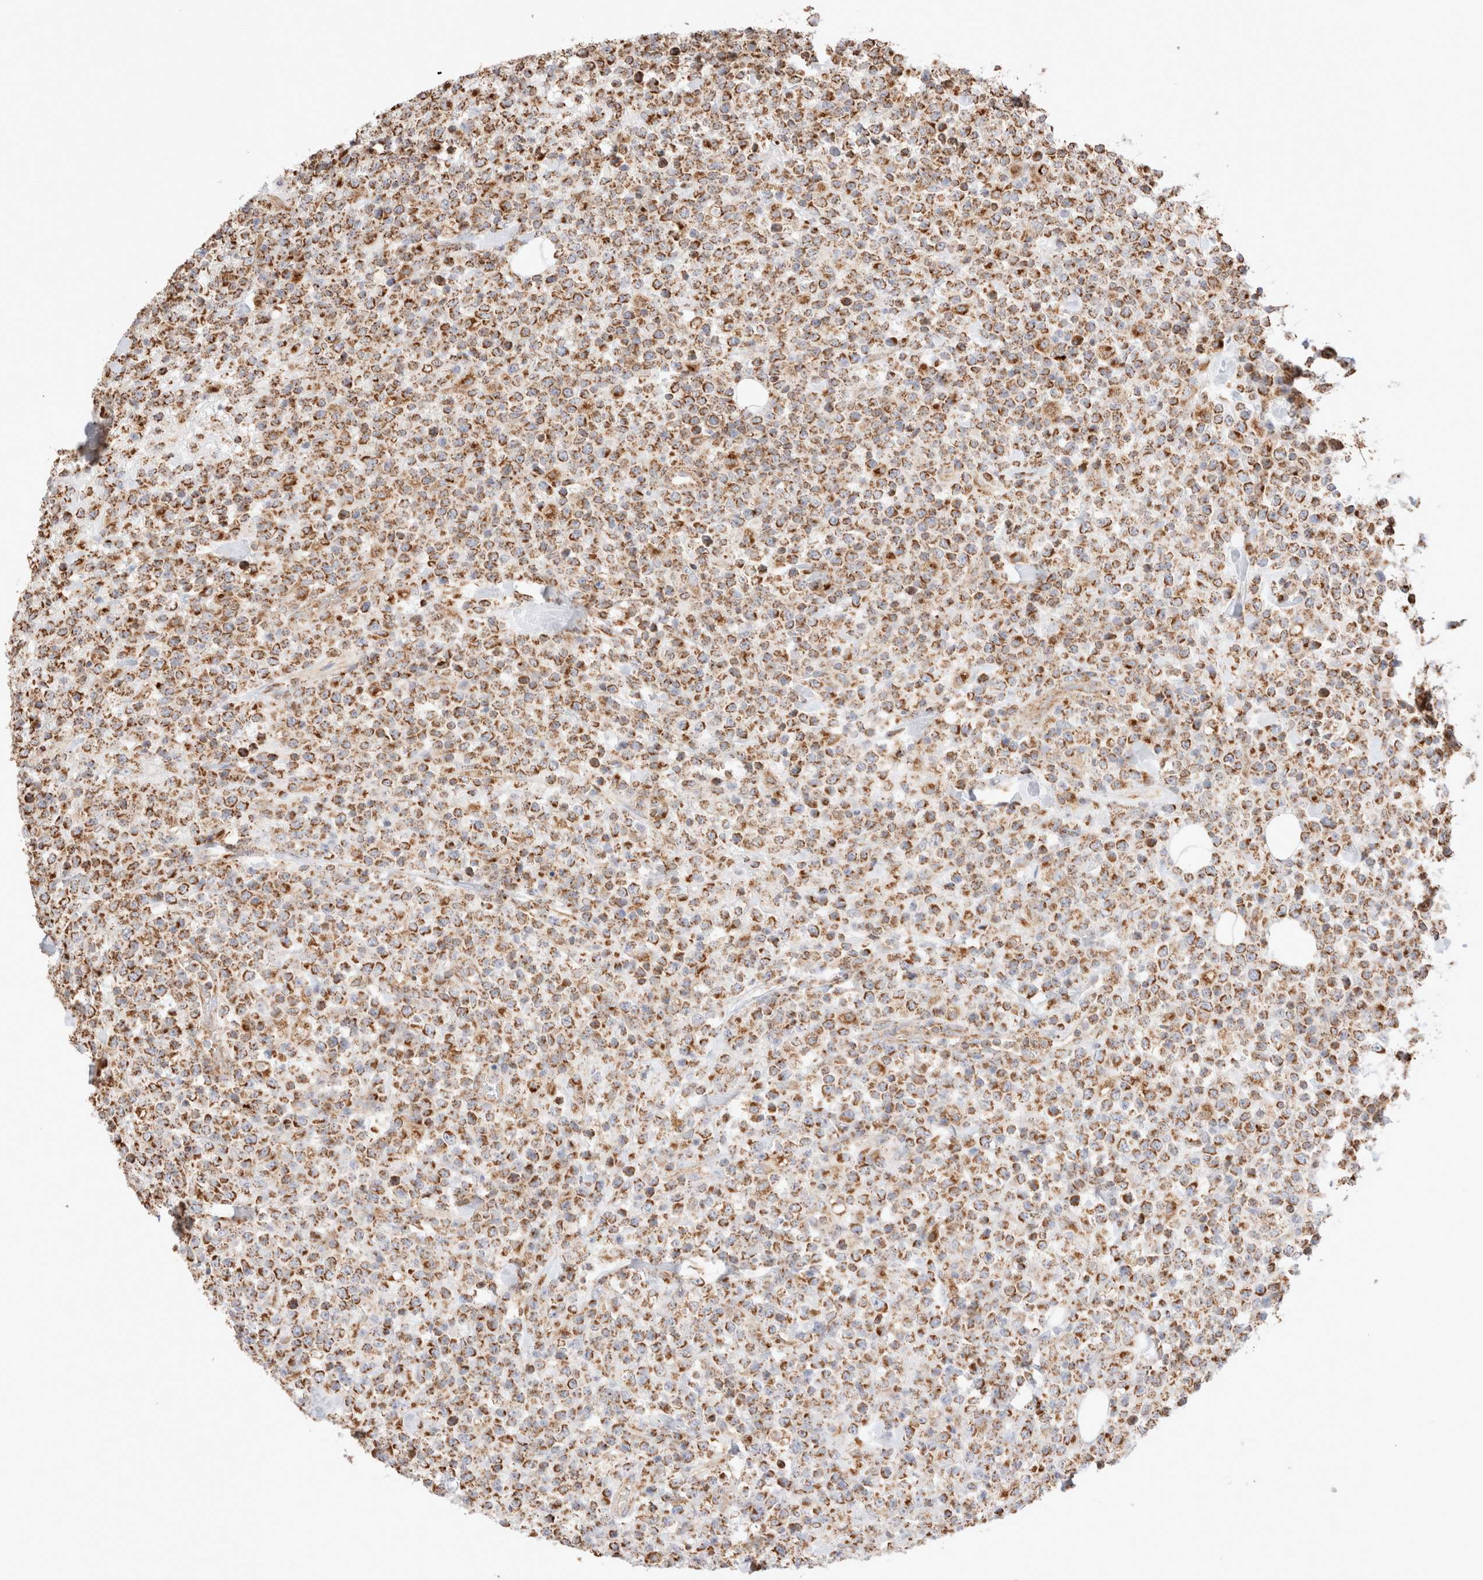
{"staining": {"intensity": "moderate", "quantity": ">75%", "location": "cytoplasmic/membranous"}, "tissue": "lymphoma", "cell_type": "Tumor cells", "image_type": "cancer", "snomed": [{"axis": "morphology", "description": "Malignant lymphoma, non-Hodgkin's type, High grade"}, {"axis": "topography", "description": "Colon"}], "caption": "There is medium levels of moderate cytoplasmic/membranous expression in tumor cells of lymphoma, as demonstrated by immunohistochemical staining (brown color).", "gene": "TMPPE", "patient": {"sex": "female", "age": 53}}